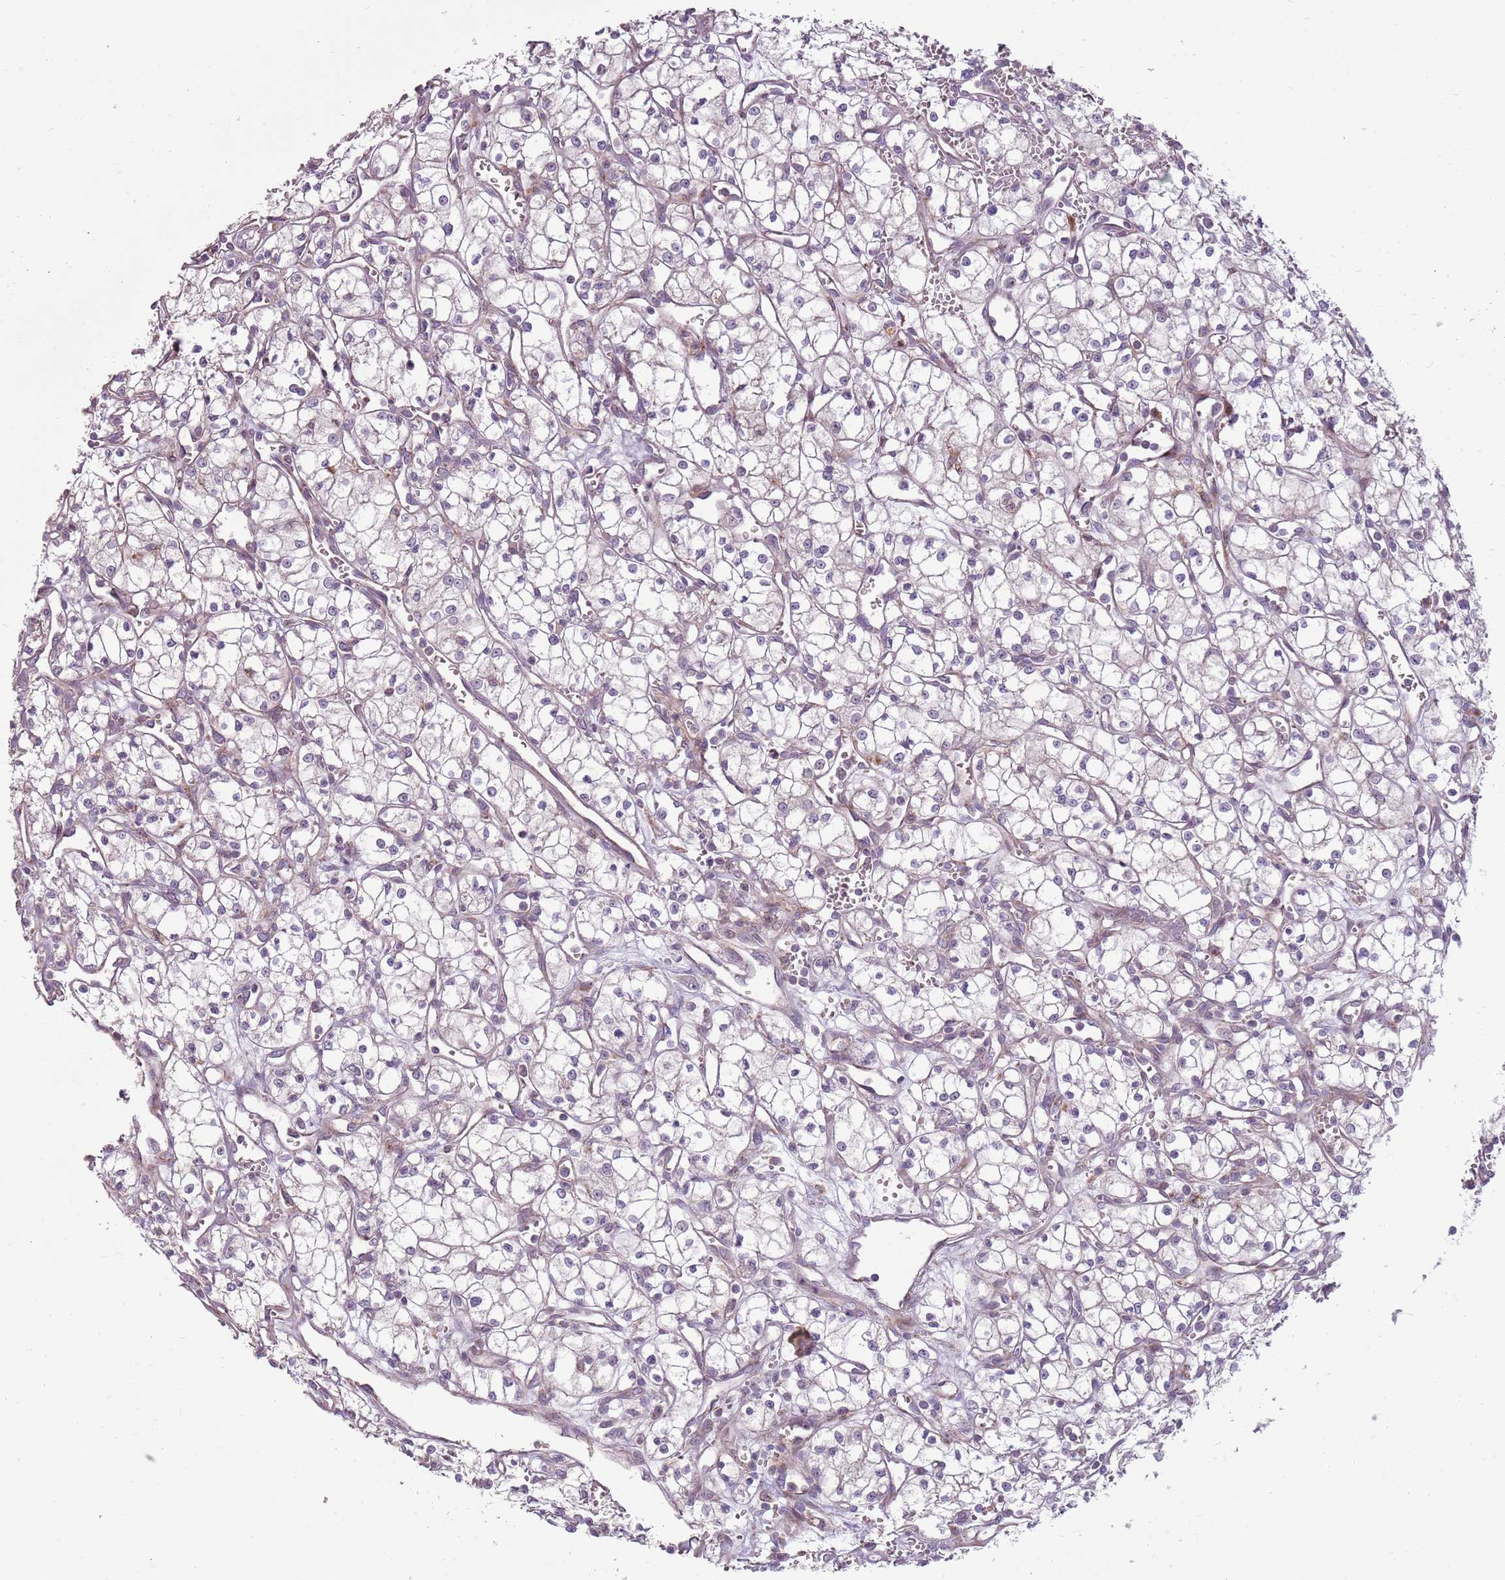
{"staining": {"intensity": "weak", "quantity": ">75%", "location": "cytoplasmic/membranous"}, "tissue": "renal cancer", "cell_type": "Tumor cells", "image_type": "cancer", "snomed": [{"axis": "morphology", "description": "Adenocarcinoma, NOS"}, {"axis": "topography", "description": "Kidney"}], "caption": "Protein staining of renal cancer (adenocarcinoma) tissue exhibits weak cytoplasmic/membranous staining in approximately >75% of tumor cells. Immunohistochemistry (ihc) stains the protein of interest in brown and the nuclei are stained blue.", "gene": "ZNF530", "patient": {"sex": "male", "age": 59}}